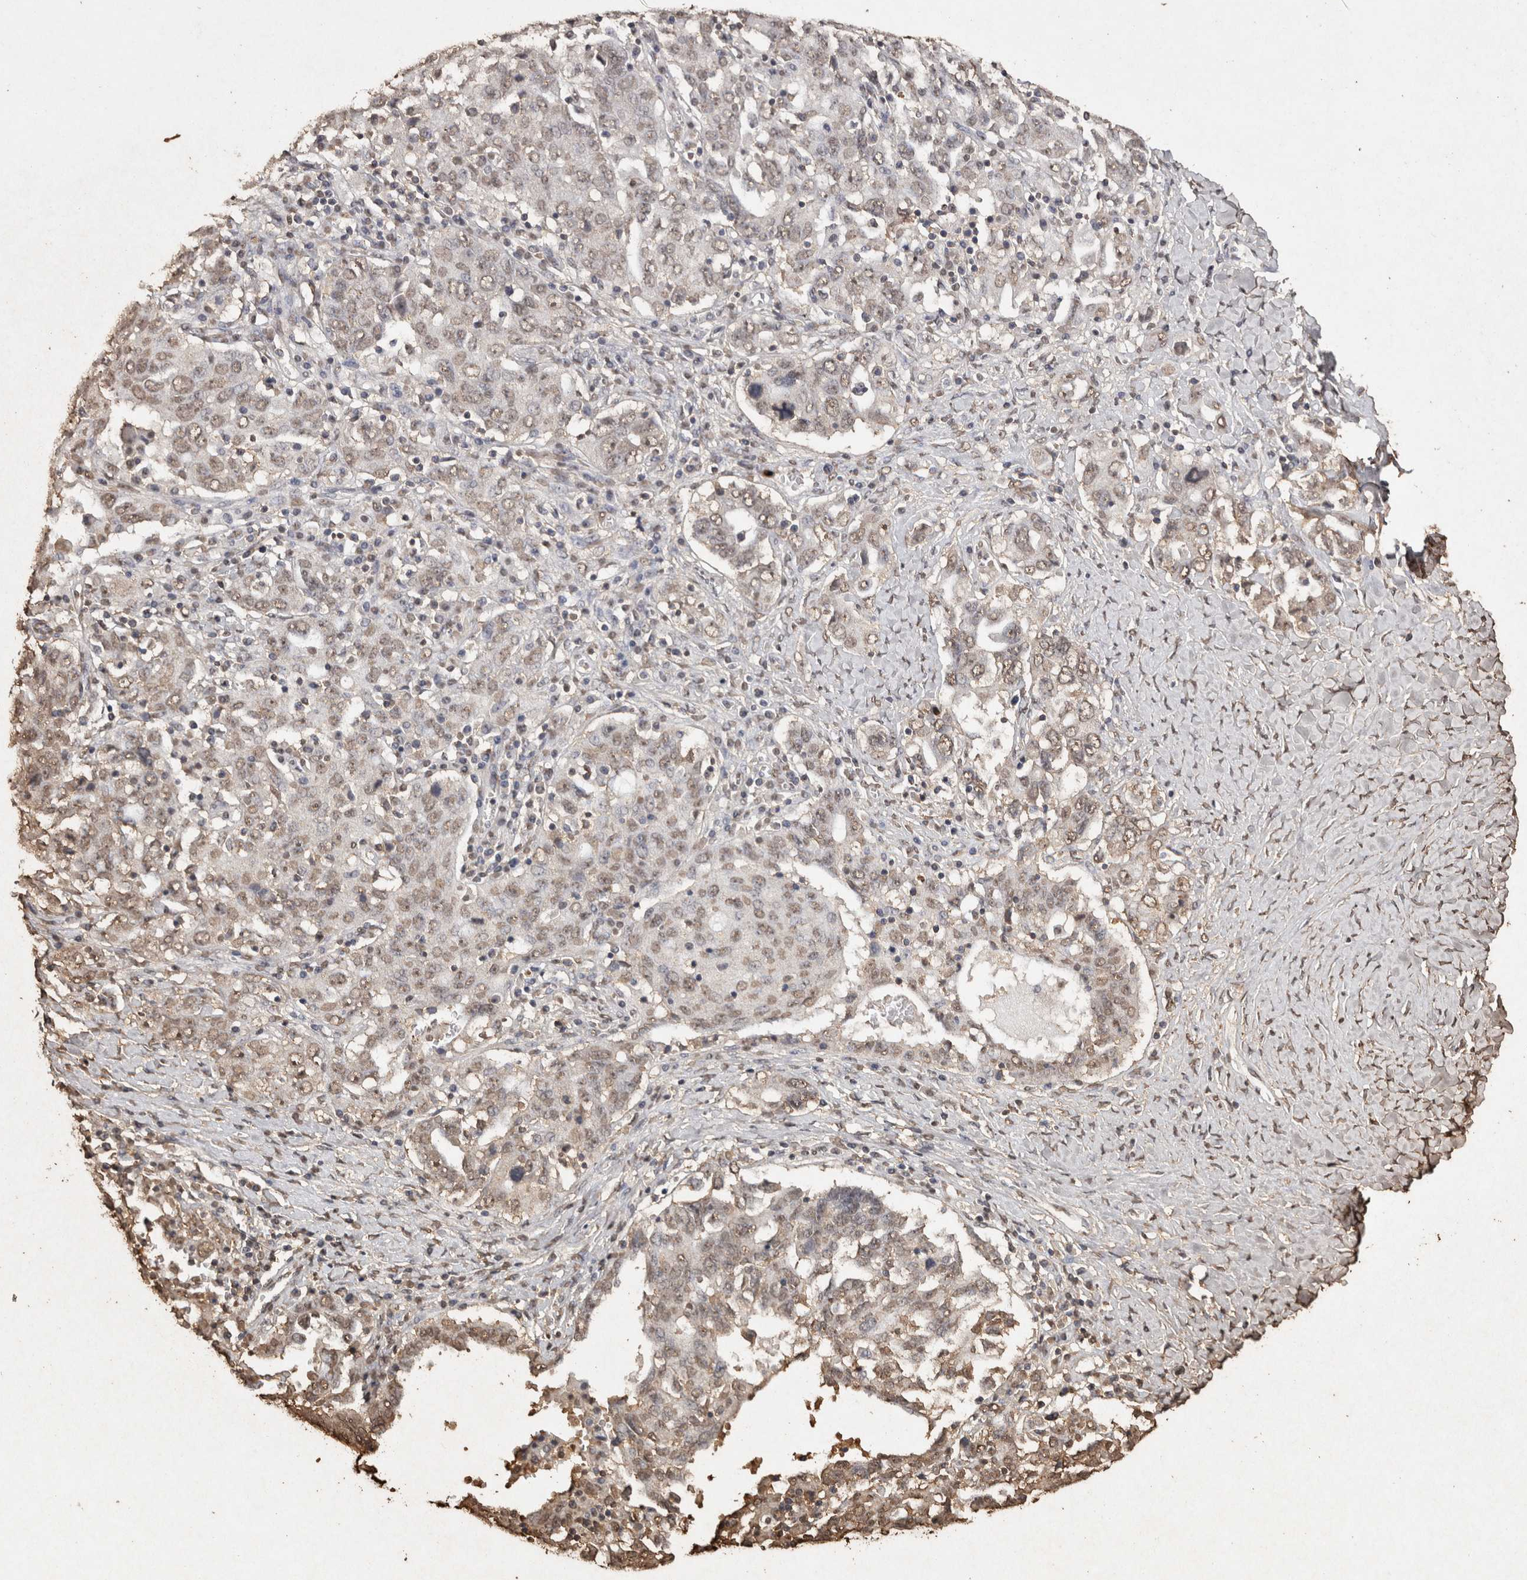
{"staining": {"intensity": "weak", "quantity": "25%-75%", "location": "nuclear"}, "tissue": "ovarian cancer", "cell_type": "Tumor cells", "image_type": "cancer", "snomed": [{"axis": "morphology", "description": "Carcinoma, endometroid"}, {"axis": "topography", "description": "Ovary"}], "caption": "The micrograph displays a brown stain indicating the presence of a protein in the nuclear of tumor cells in ovarian endometroid carcinoma. (DAB IHC, brown staining for protein, blue staining for nuclei).", "gene": "FSTL3", "patient": {"sex": "female", "age": 62}}